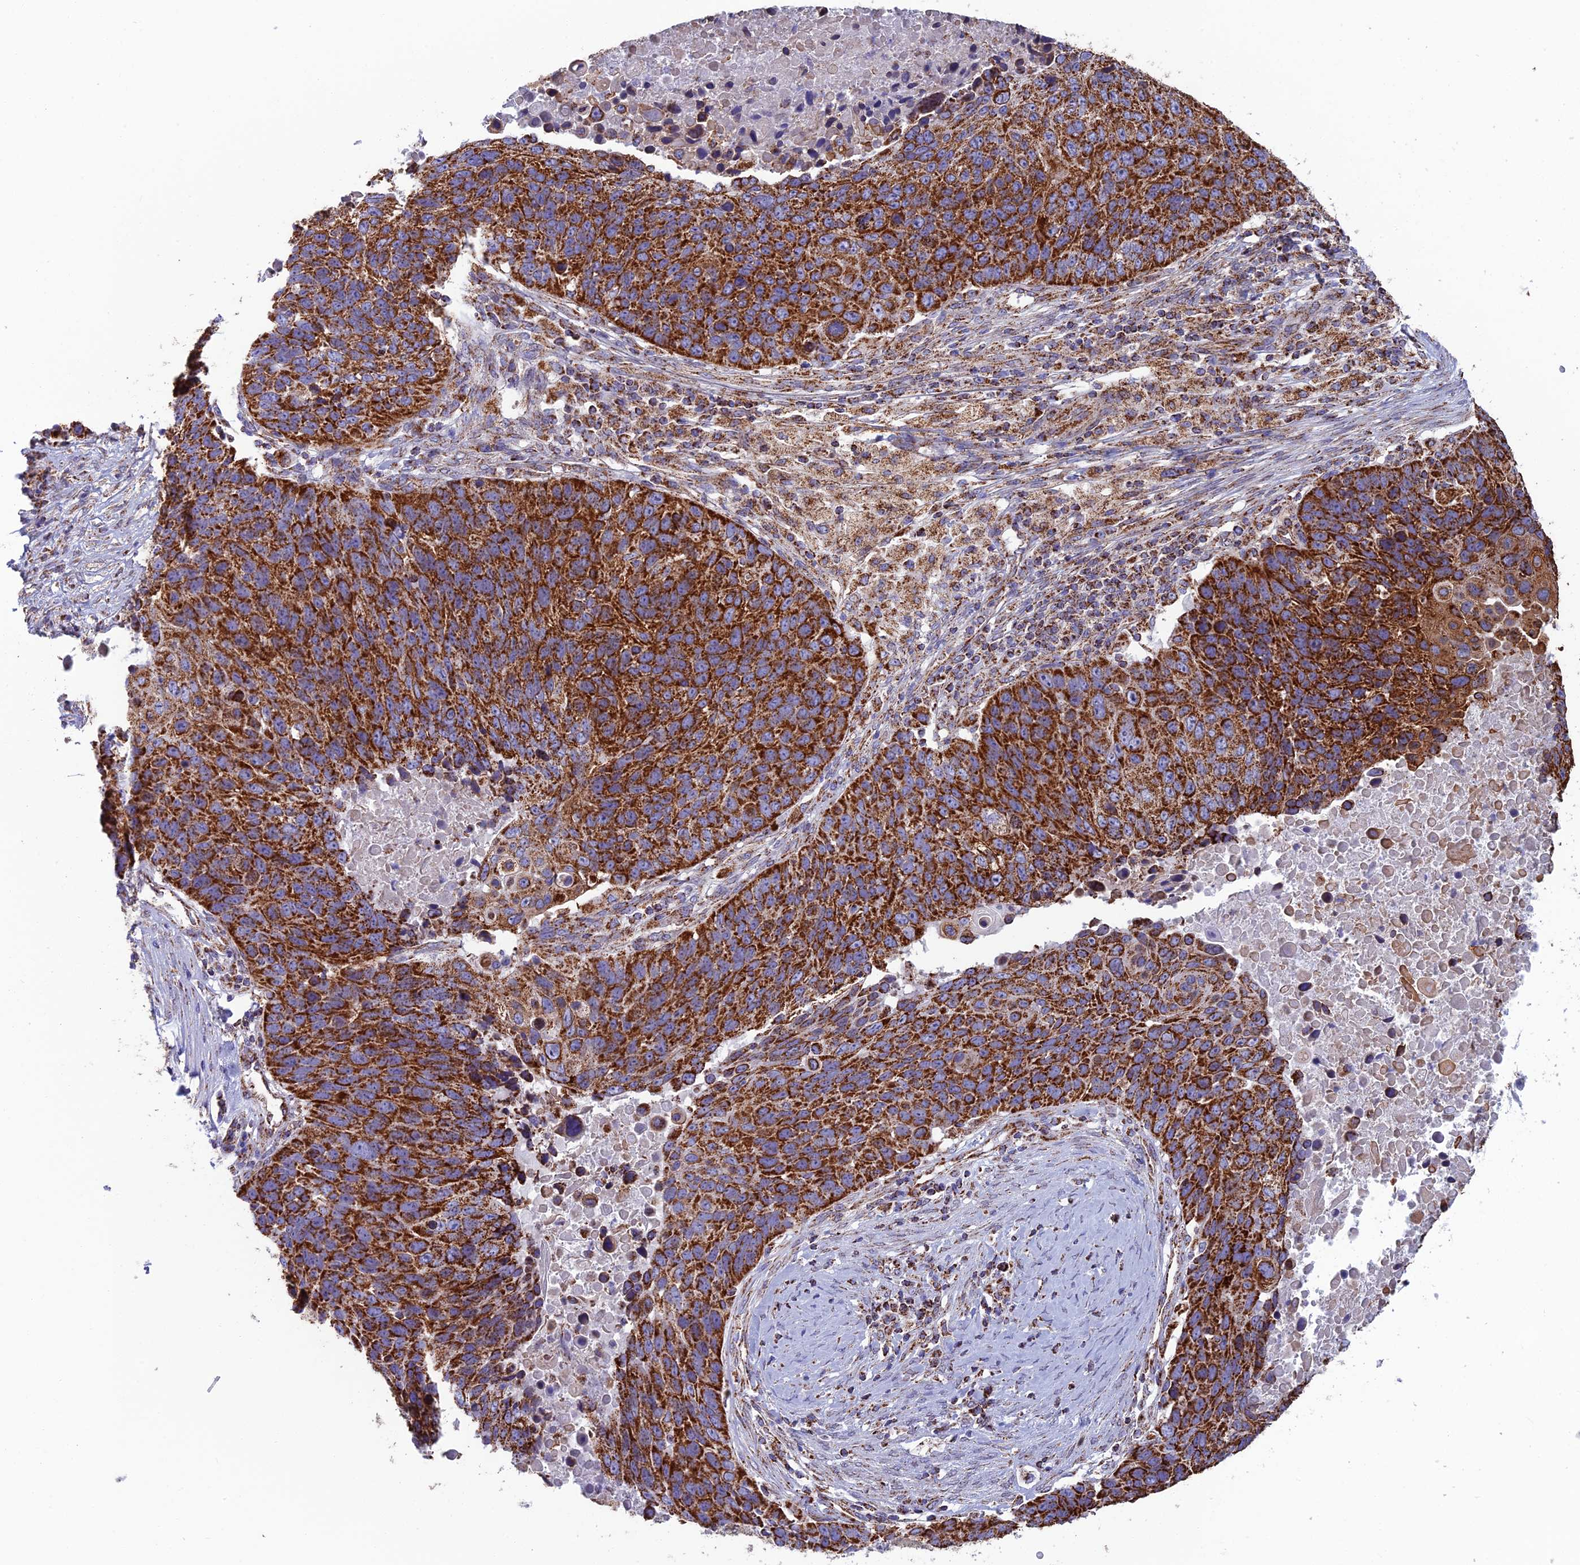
{"staining": {"intensity": "strong", "quantity": ">75%", "location": "cytoplasmic/membranous"}, "tissue": "lung cancer", "cell_type": "Tumor cells", "image_type": "cancer", "snomed": [{"axis": "morphology", "description": "Normal tissue, NOS"}, {"axis": "morphology", "description": "Squamous cell carcinoma, NOS"}, {"axis": "topography", "description": "Lymph node"}, {"axis": "topography", "description": "Lung"}], "caption": "A brown stain labels strong cytoplasmic/membranous positivity of a protein in lung cancer (squamous cell carcinoma) tumor cells.", "gene": "CS", "patient": {"sex": "male", "age": 66}}